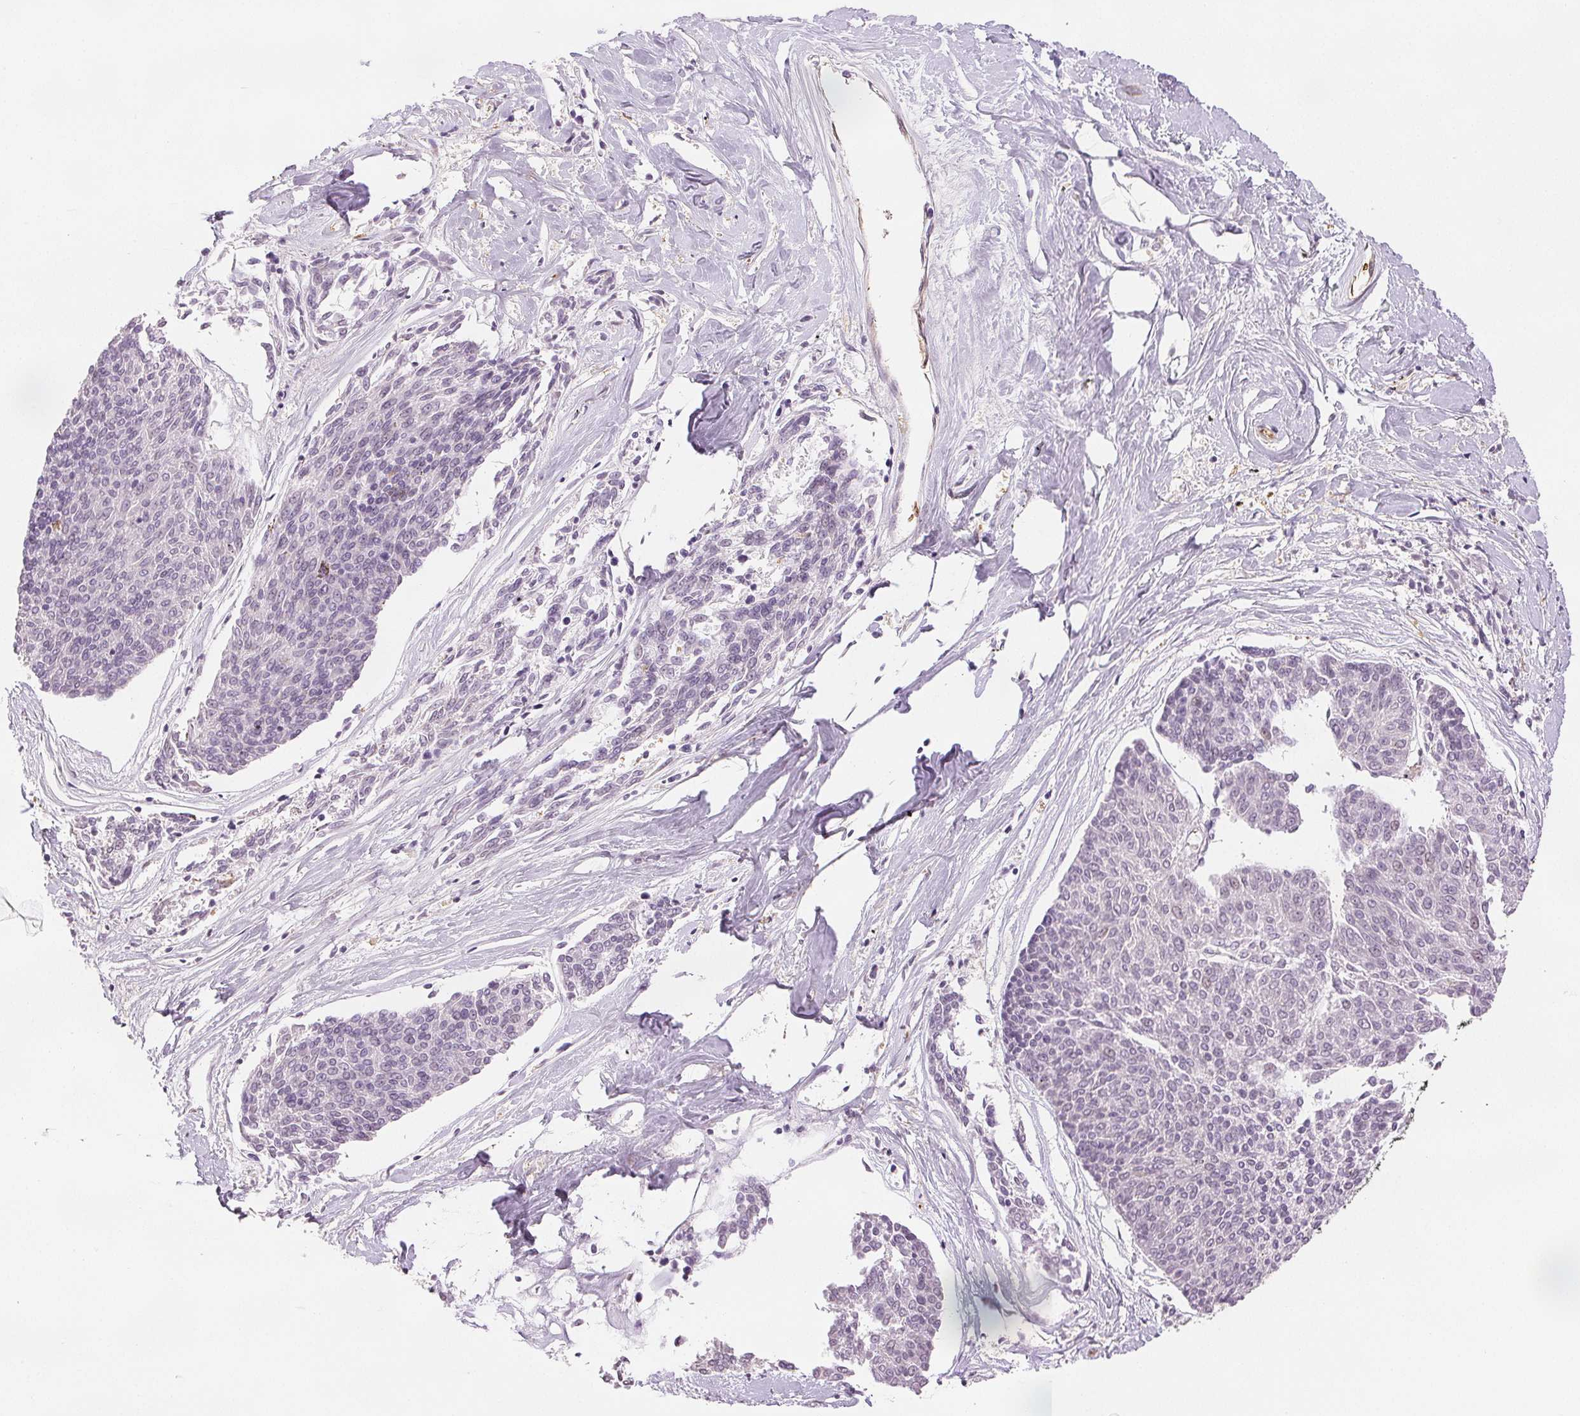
{"staining": {"intensity": "negative", "quantity": "none", "location": "none"}, "tissue": "melanoma", "cell_type": "Tumor cells", "image_type": "cancer", "snomed": [{"axis": "morphology", "description": "Malignant melanoma, NOS"}, {"axis": "topography", "description": "Skin"}], "caption": "Image shows no protein positivity in tumor cells of melanoma tissue.", "gene": "DIAPH2", "patient": {"sex": "female", "age": 72}}